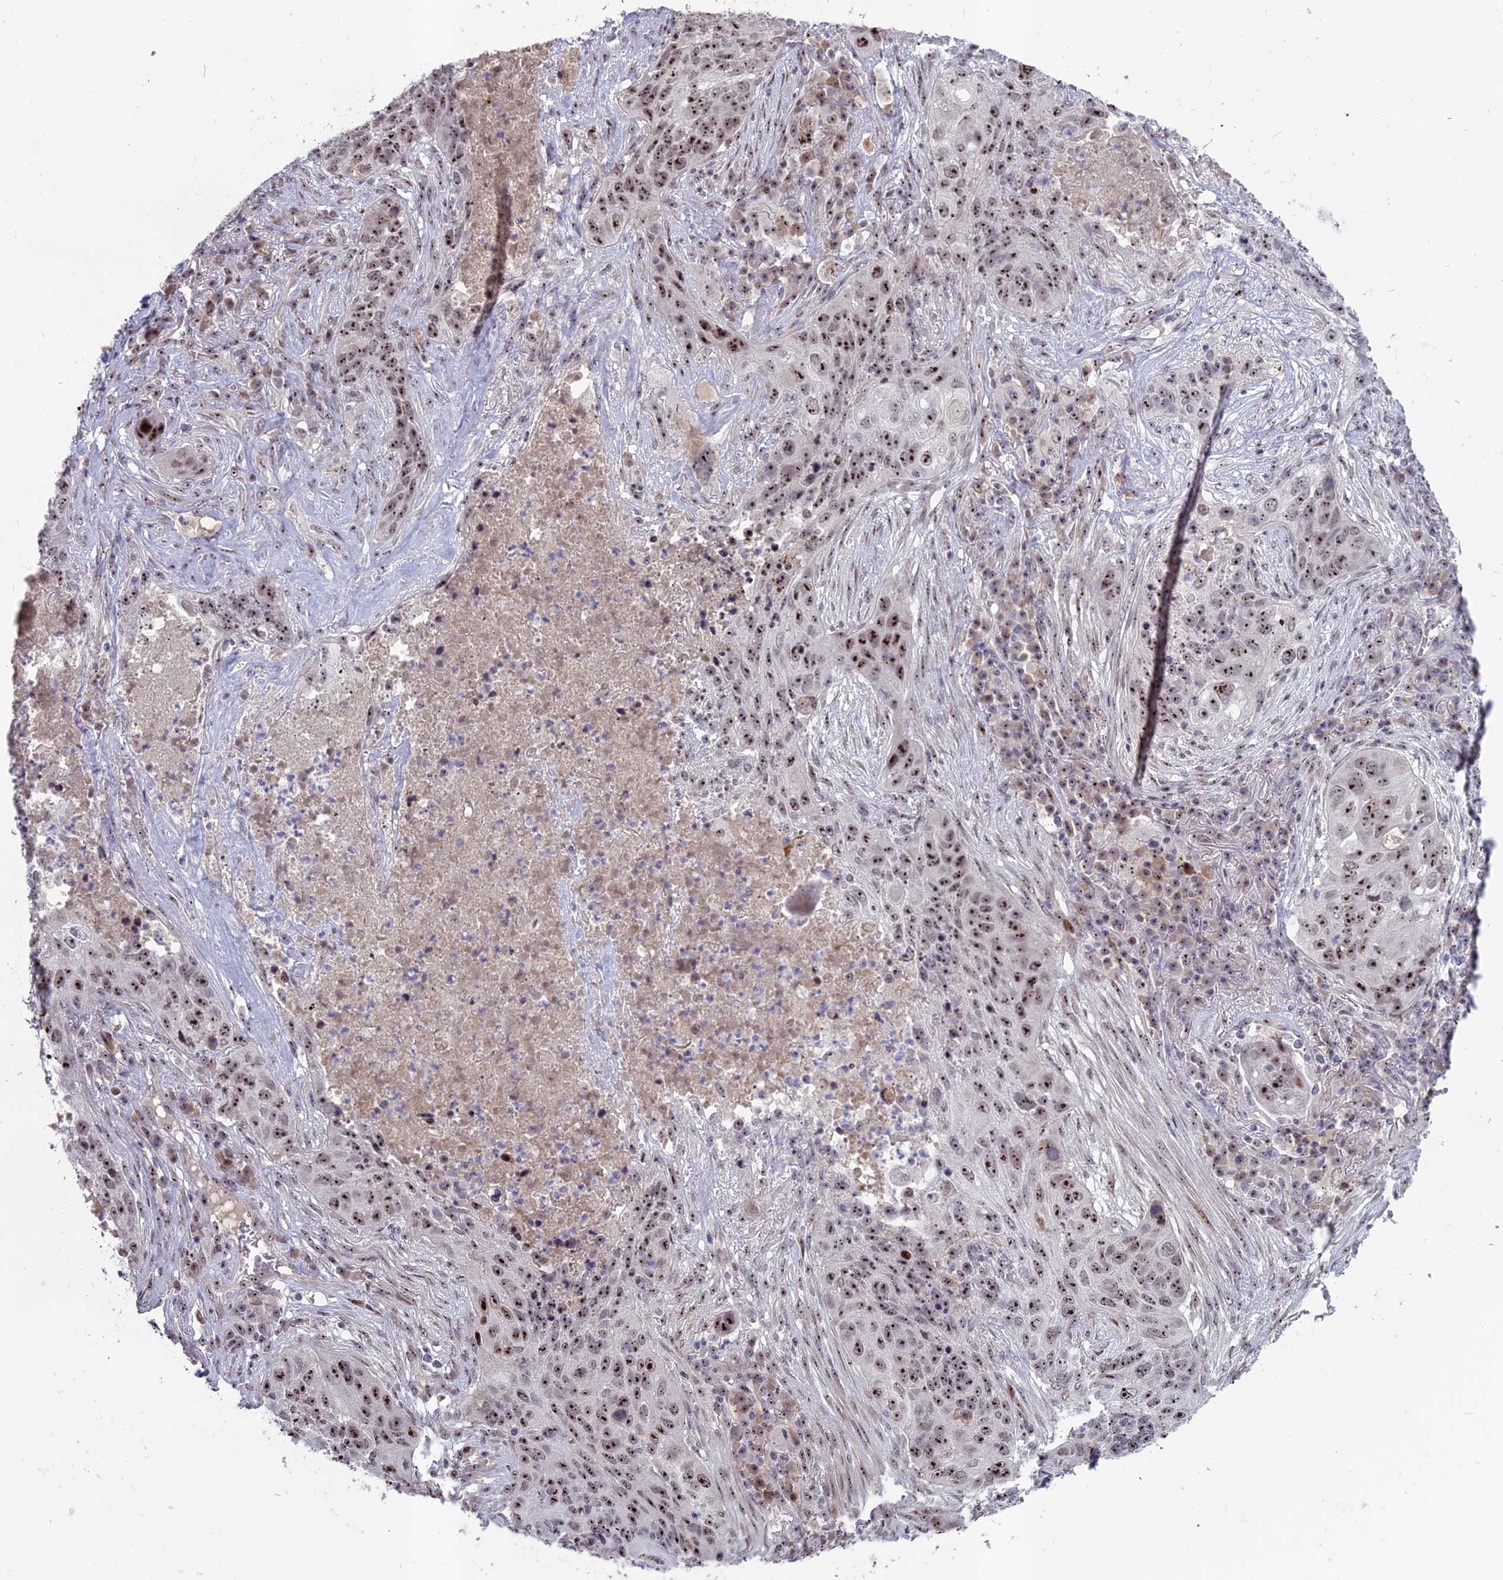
{"staining": {"intensity": "strong", "quantity": ">75%", "location": "nuclear"}, "tissue": "lung cancer", "cell_type": "Tumor cells", "image_type": "cancer", "snomed": [{"axis": "morphology", "description": "Squamous cell carcinoma, NOS"}, {"axis": "topography", "description": "Lung"}], "caption": "The micrograph reveals immunohistochemical staining of squamous cell carcinoma (lung). There is strong nuclear expression is present in about >75% of tumor cells.", "gene": "FAM131A", "patient": {"sex": "female", "age": 63}}